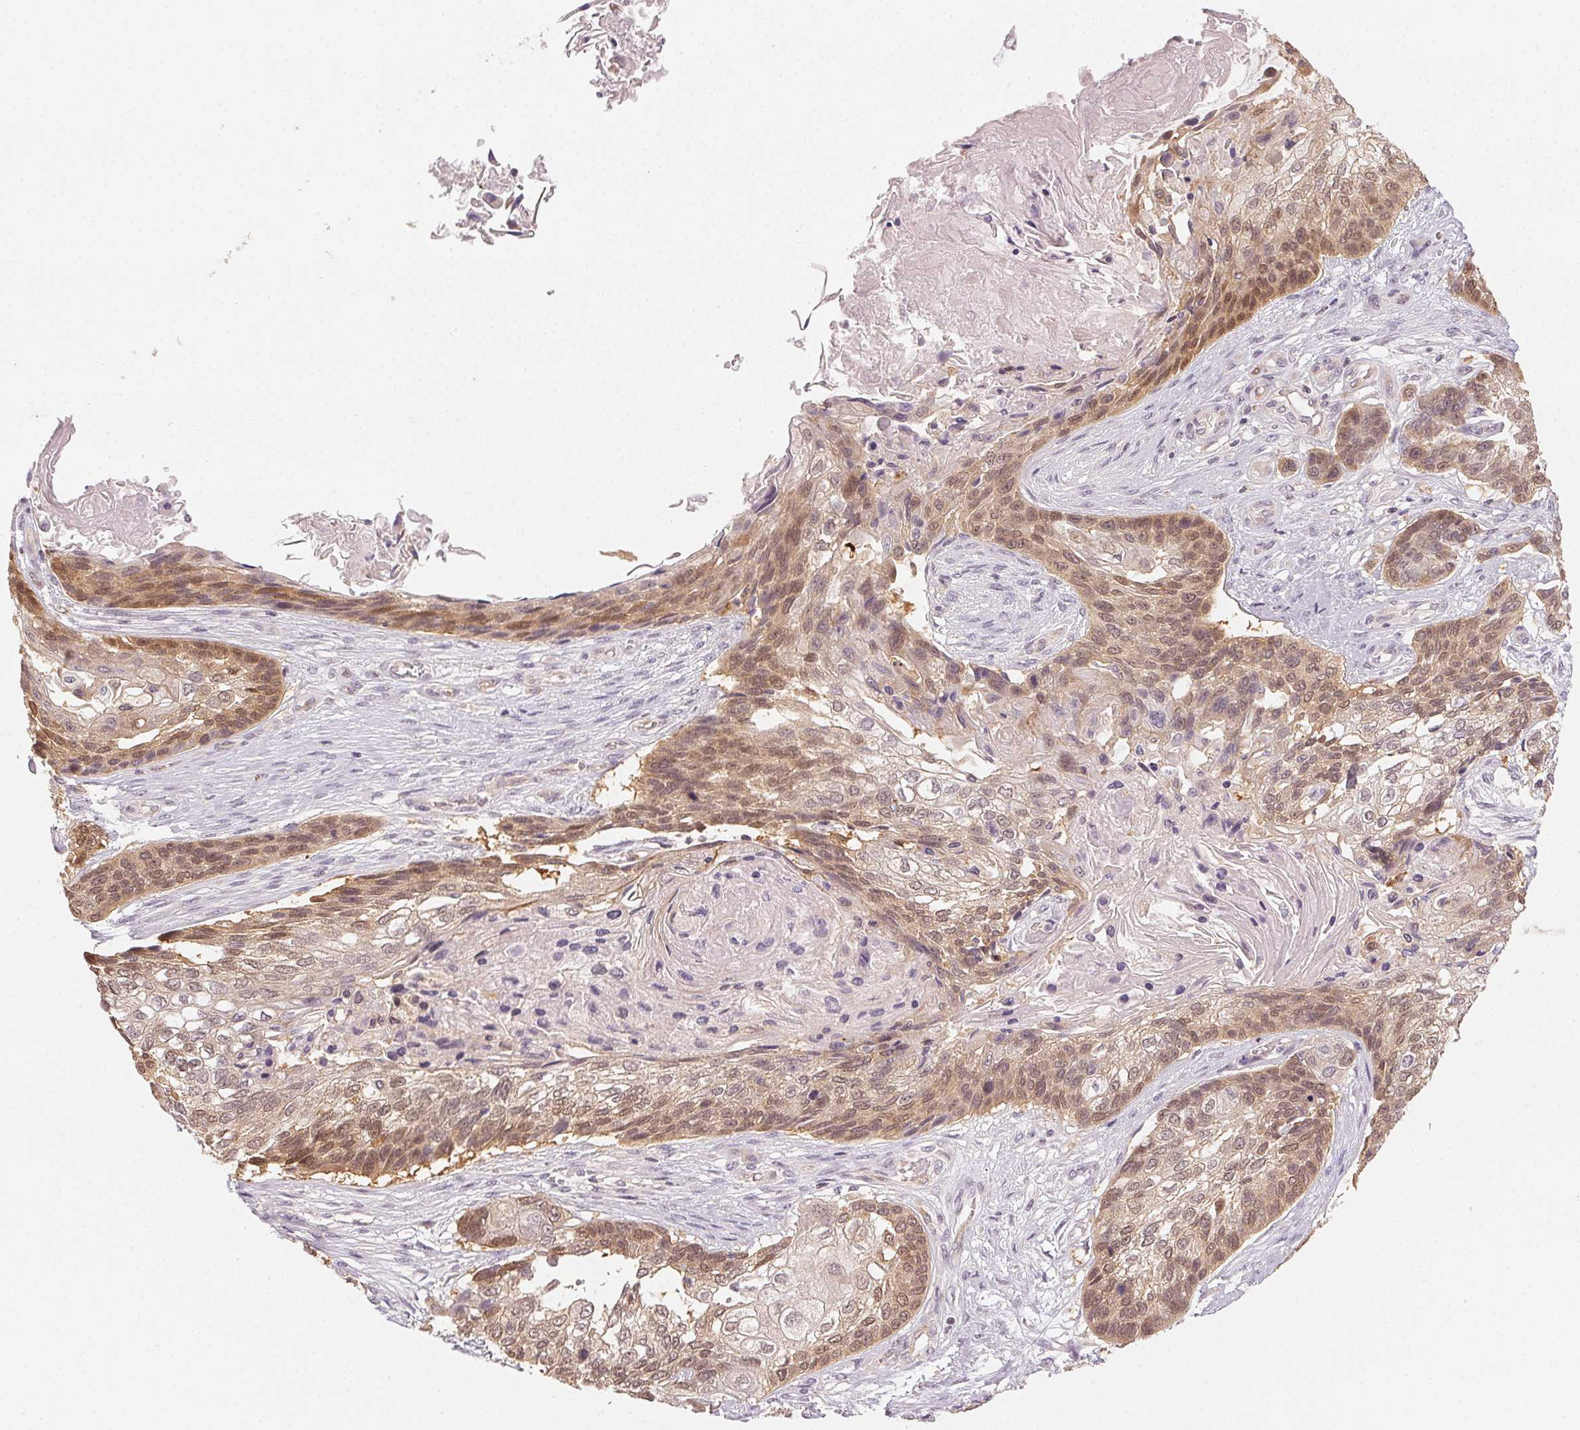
{"staining": {"intensity": "weak", "quantity": "25%-75%", "location": "cytoplasmic/membranous,nuclear"}, "tissue": "lung cancer", "cell_type": "Tumor cells", "image_type": "cancer", "snomed": [{"axis": "morphology", "description": "Squamous cell carcinoma, NOS"}, {"axis": "topography", "description": "Lung"}], "caption": "IHC staining of lung cancer (squamous cell carcinoma), which shows low levels of weak cytoplasmic/membranous and nuclear staining in about 25%-75% of tumor cells indicating weak cytoplasmic/membranous and nuclear protein staining. The staining was performed using DAB (3,3'-diaminobenzidine) (brown) for protein detection and nuclei were counterstained in hematoxylin (blue).", "gene": "NCOA4", "patient": {"sex": "male", "age": 69}}